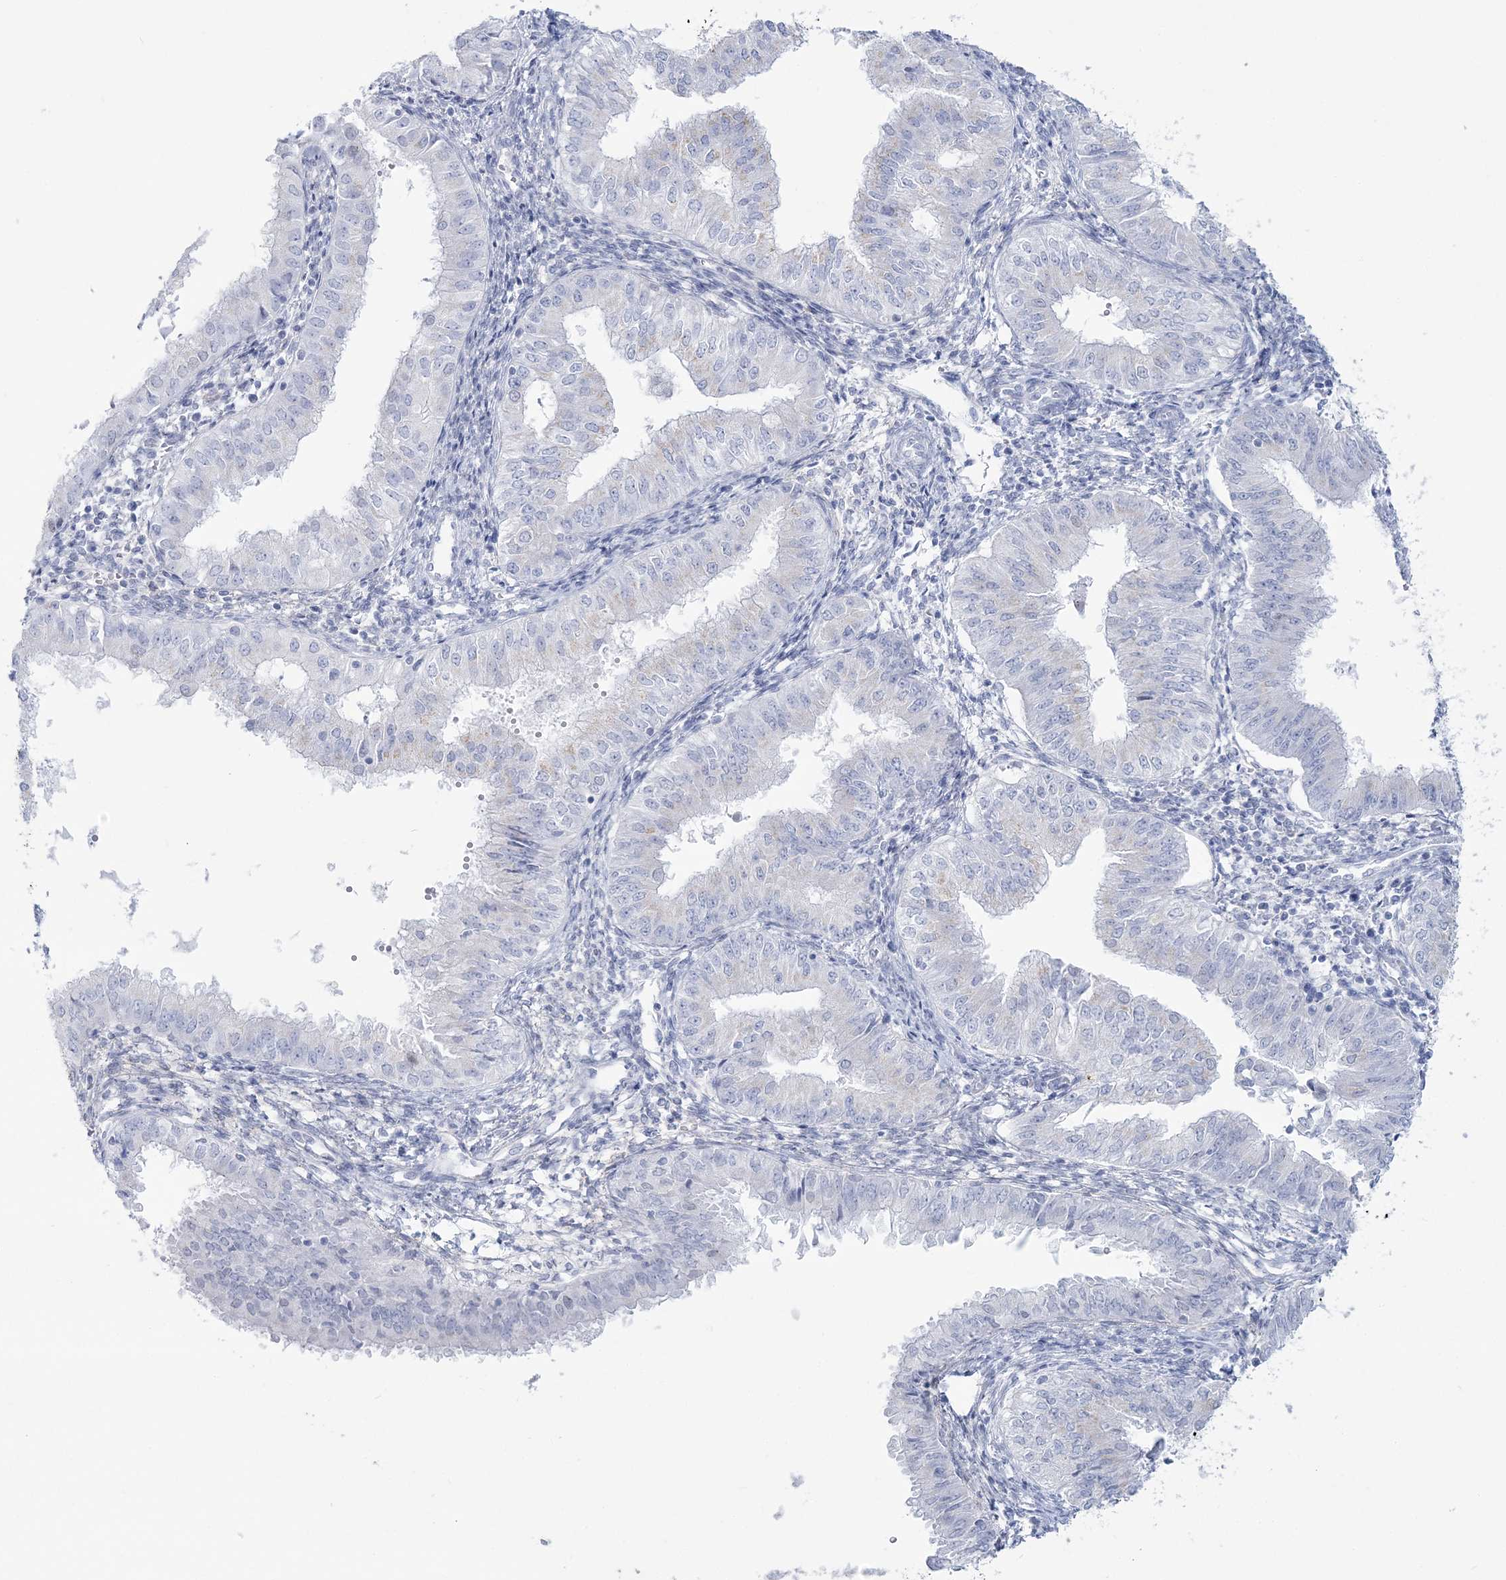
{"staining": {"intensity": "negative", "quantity": "none", "location": "none"}, "tissue": "endometrial cancer", "cell_type": "Tumor cells", "image_type": "cancer", "snomed": [{"axis": "morphology", "description": "Normal tissue, NOS"}, {"axis": "morphology", "description": "Adenocarcinoma, NOS"}, {"axis": "topography", "description": "Endometrium"}], "caption": "High magnification brightfield microscopy of endometrial cancer (adenocarcinoma) stained with DAB (brown) and counterstained with hematoxylin (blue): tumor cells show no significant staining.", "gene": "ZNF843", "patient": {"sex": "female", "age": 53}}